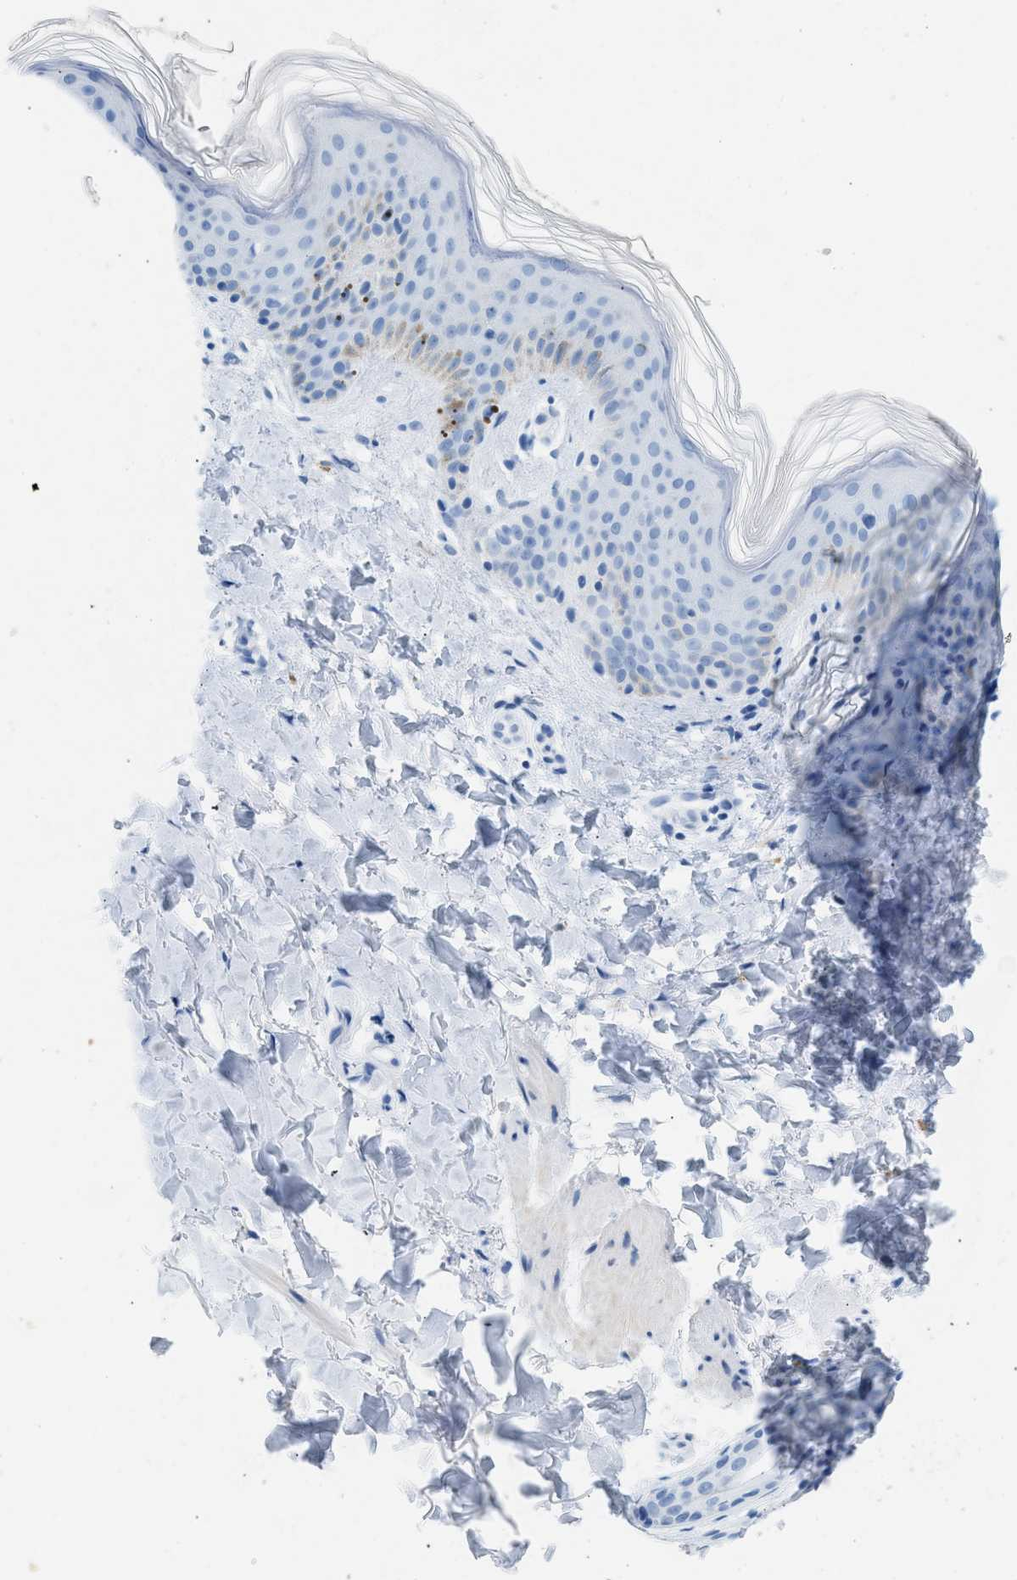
{"staining": {"intensity": "negative", "quantity": "none", "location": "none"}, "tissue": "skin", "cell_type": "Fibroblasts", "image_type": "normal", "snomed": [{"axis": "morphology", "description": "Normal tissue, NOS"}, {"axis": "topography", "description": "Skin"}], "caption": "Fibroblasts show no significant protein staining in normal skin. (DAB immunohistochemistry with hematoxylin counter stain).", "gene": "HHATL", "patient": {"sex": "male", "age": 40}}